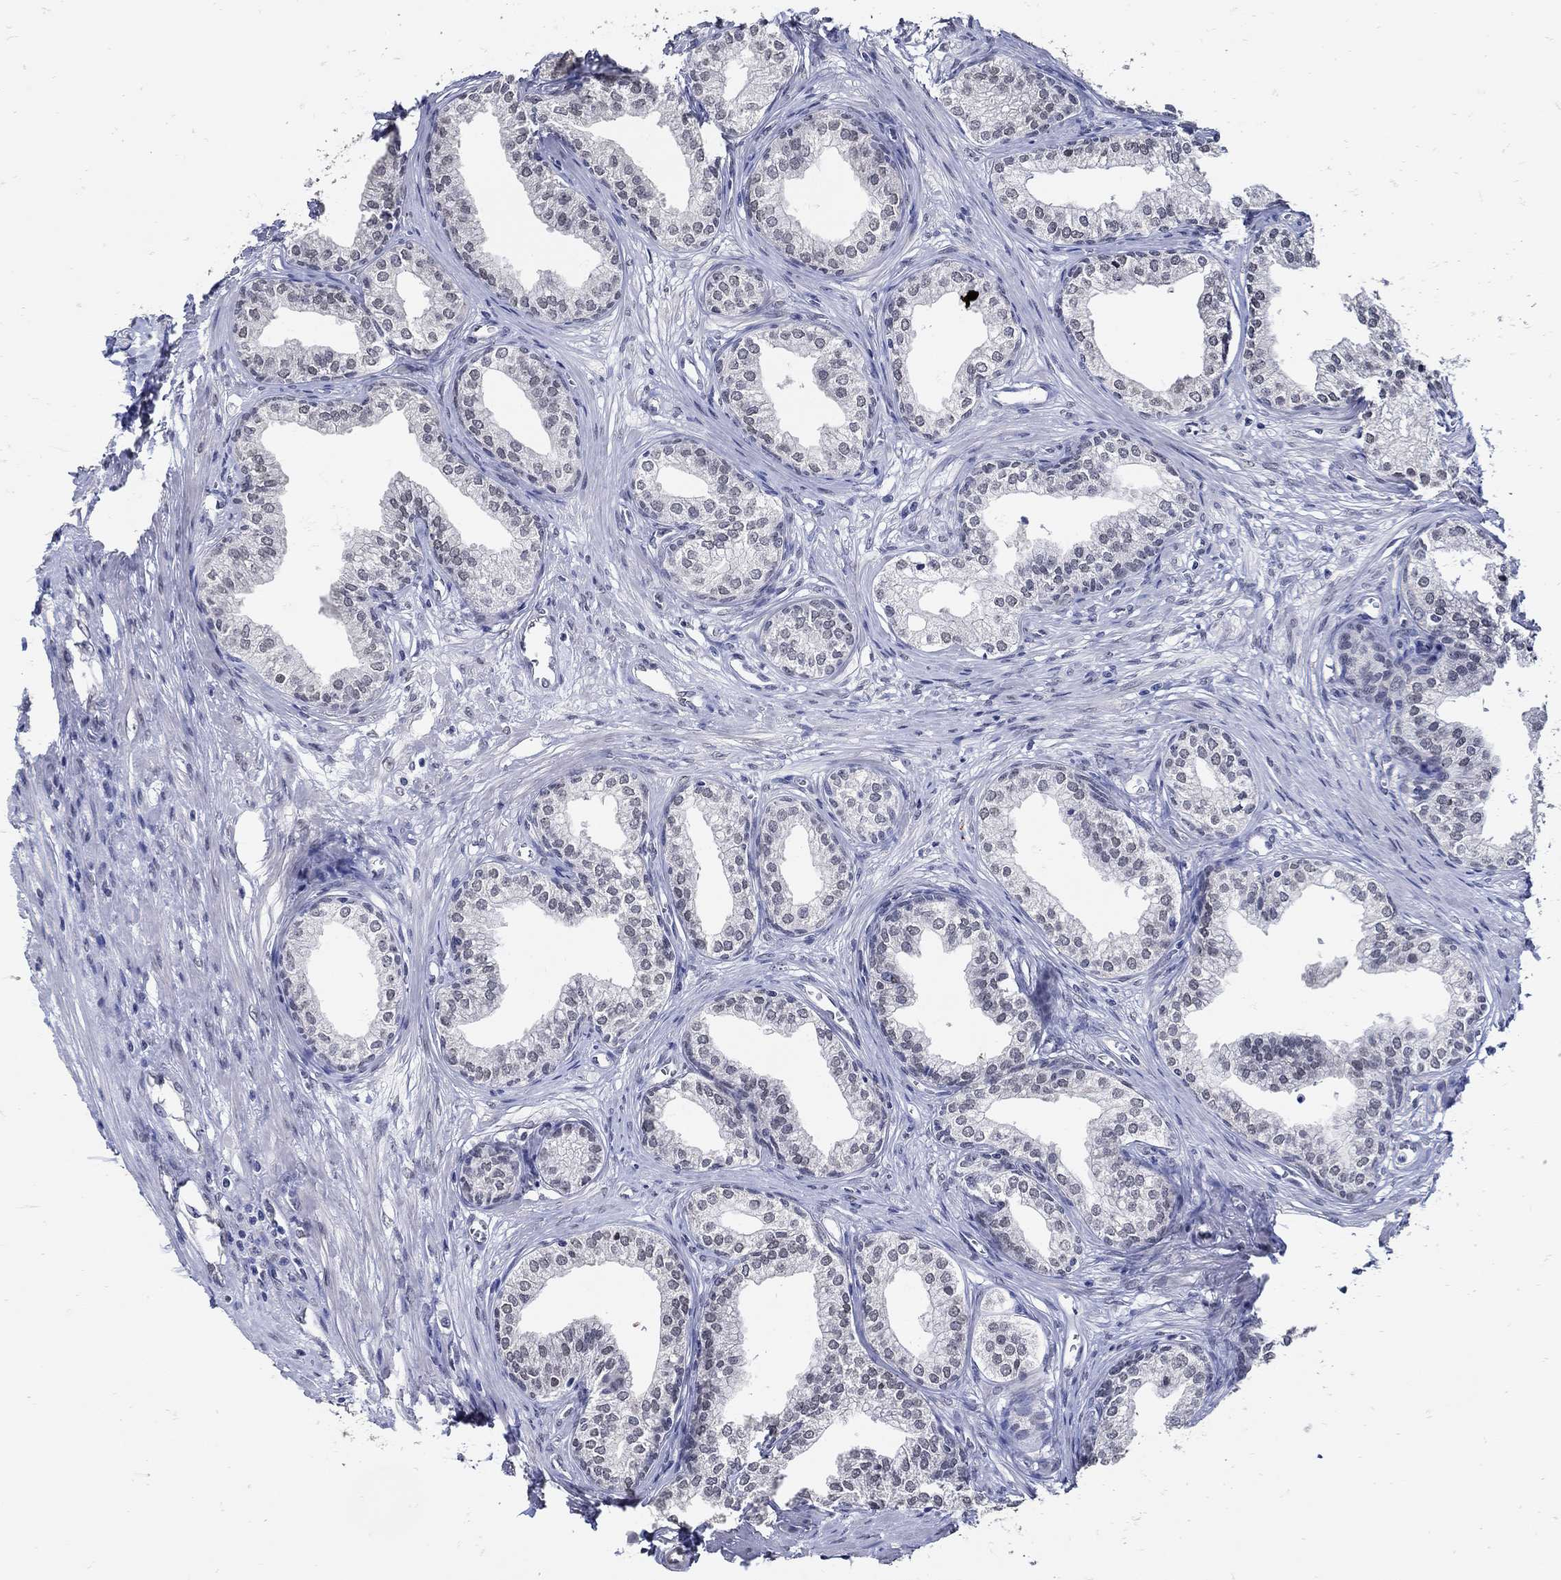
{"staining": {"intensity": "negative", "quantity": "none", "location": "none"}, "tissue": "prostate", "cell_type": "Glandular cells", "image_type": "normal", "snomed": [{"axis": "morphology", "description": "Normal tissue, NOS"}, {"axis": "topography", "description": "Prostate"}], "caption": "Glandular cells are negative for protein expression in normal human prostate. (Immunohistochemistry, brightfield microscopy, high magnification).", "gene": "KCNN3", "patient": {"sex": "male", "age": 65}}